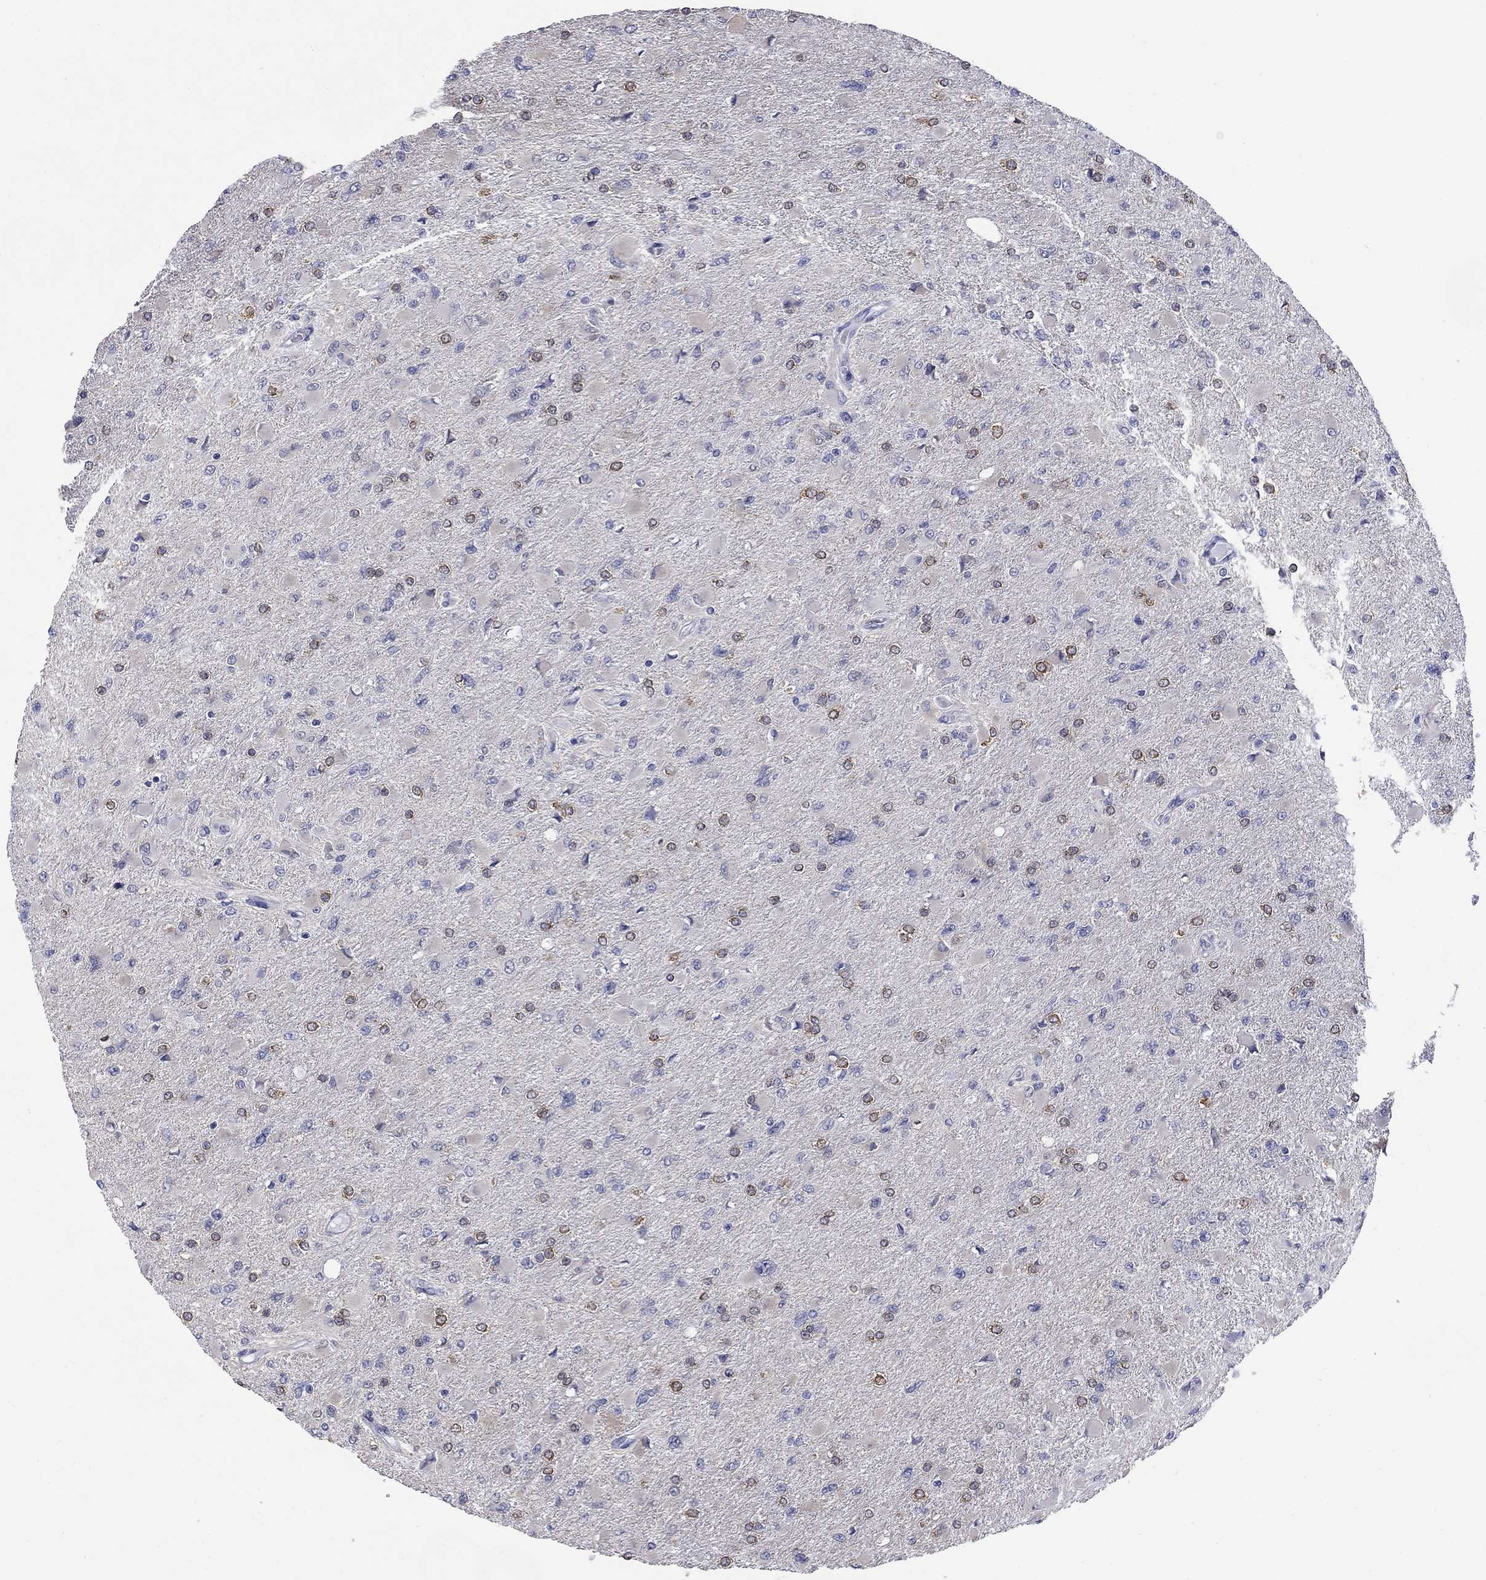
{"staining": {"intensity": "moderate", "quantity": "<25%", "location": "cytoplasmic/membranous"}, "tissue": "glioma", "cell_type": "Tumor cells", "image_type": "cancer", "snomed": [{"axis": "morphology", "description": "Glioma, malignant, High grade"}, {"axis": "topography", "description": "Cerebral cortex"}], "caption": "Protein staining demonstrates moderate cytoplasmic/membranous expression in approximately <25% of tumor cells in glioma. The staining is performed using DAB (3,3'-diaminobenzidine) brown chromogen to label protein expression. The nuclei are counter-stained blue using hematoxylin.", "gene": "ECEL1", "patient": {"sex": "female", "age": 36}}